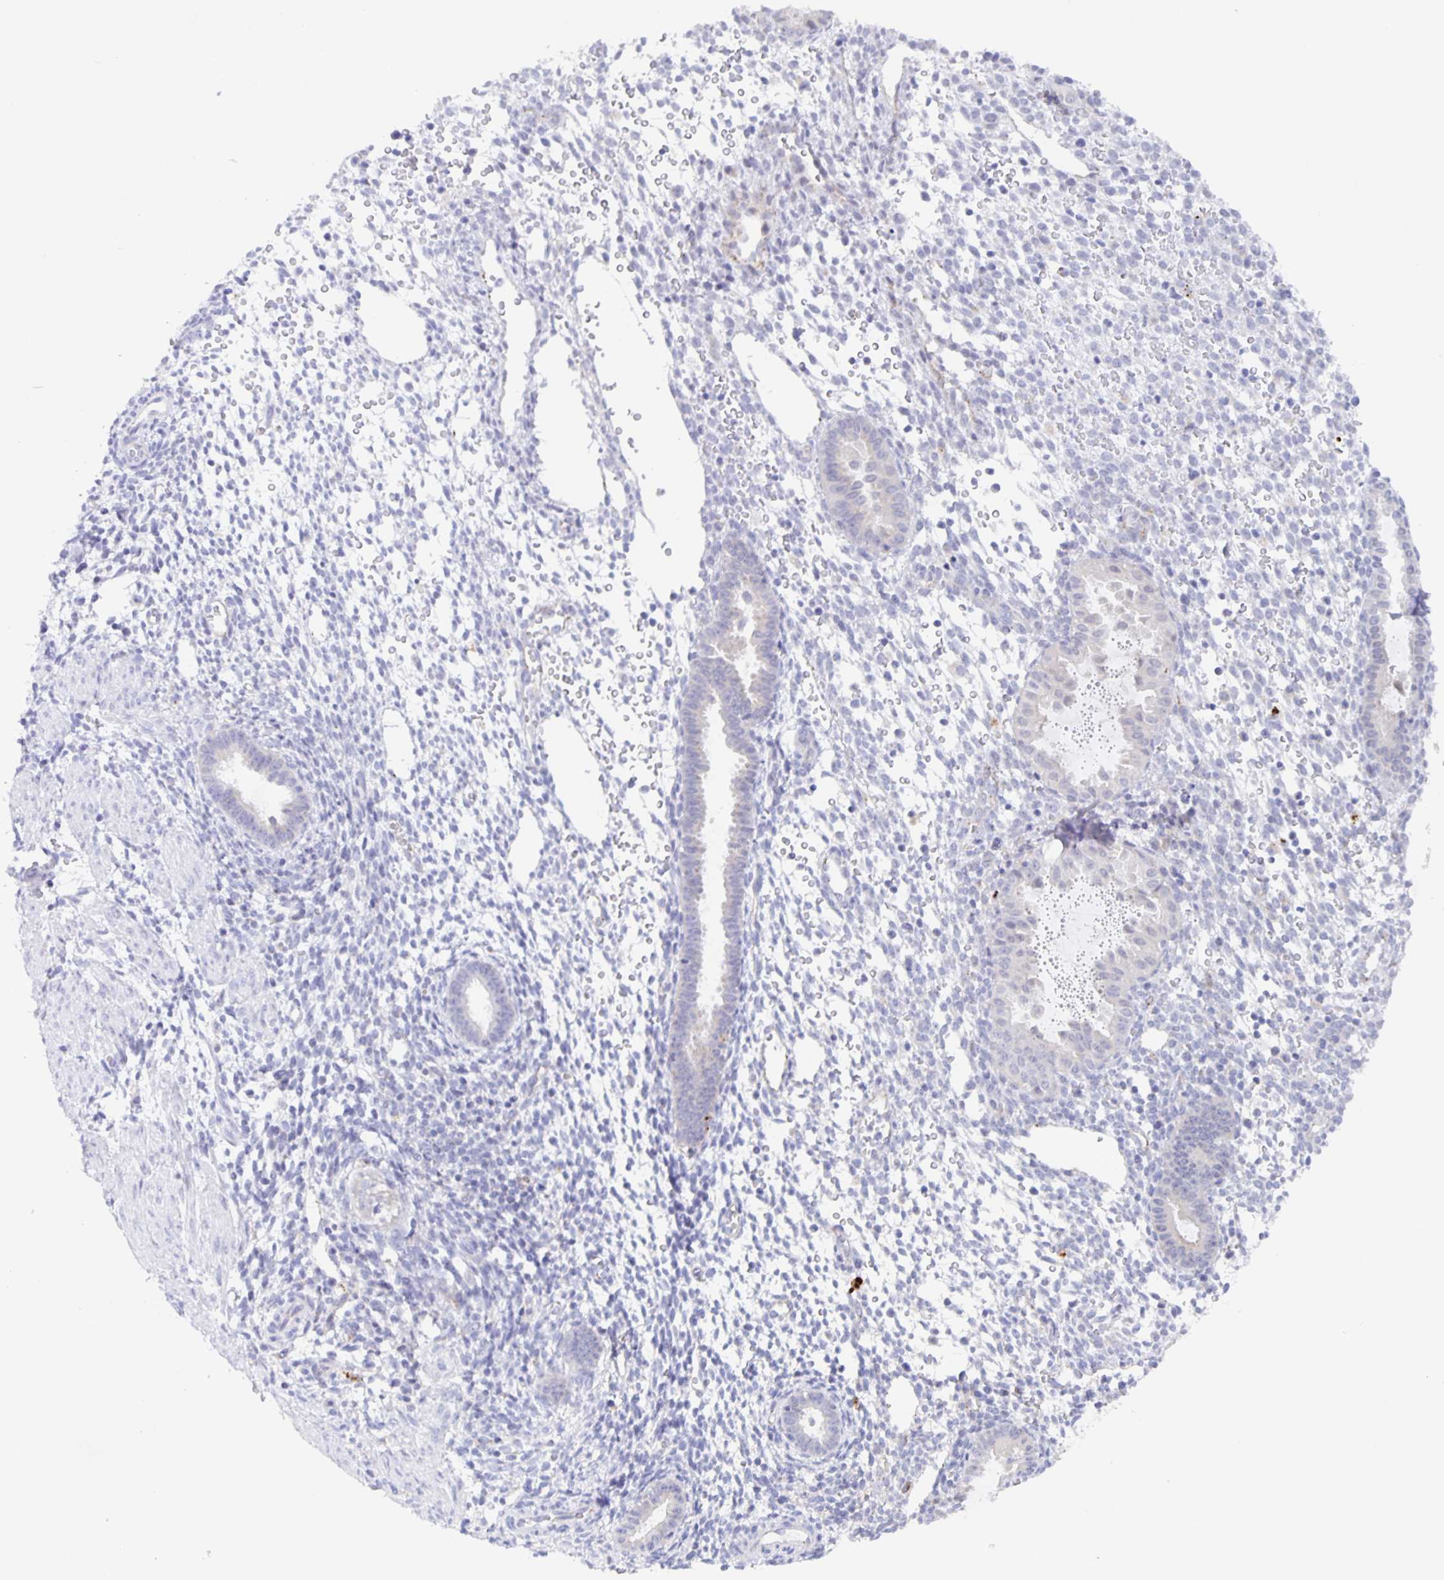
{"staining": {"intensity": "negative", "quantity": "none", "location": "none"}, "tissue": "endometrium", "cell_type": "Cells in endometrial stroma", "image_type": "normal", "snomed": [{"axis": "morphology", "description": "Normal tissue, NOS"}, {"axis": "topography", "description": "Endometrium"}], "caption": "This is a histopathology image of immunohistochemistry staining of unremarkable endometrium, which shows no positivity in cells in endometrial stroma.", "gene": "LIPA", "patient": {"sex": "female", "age": 36}}